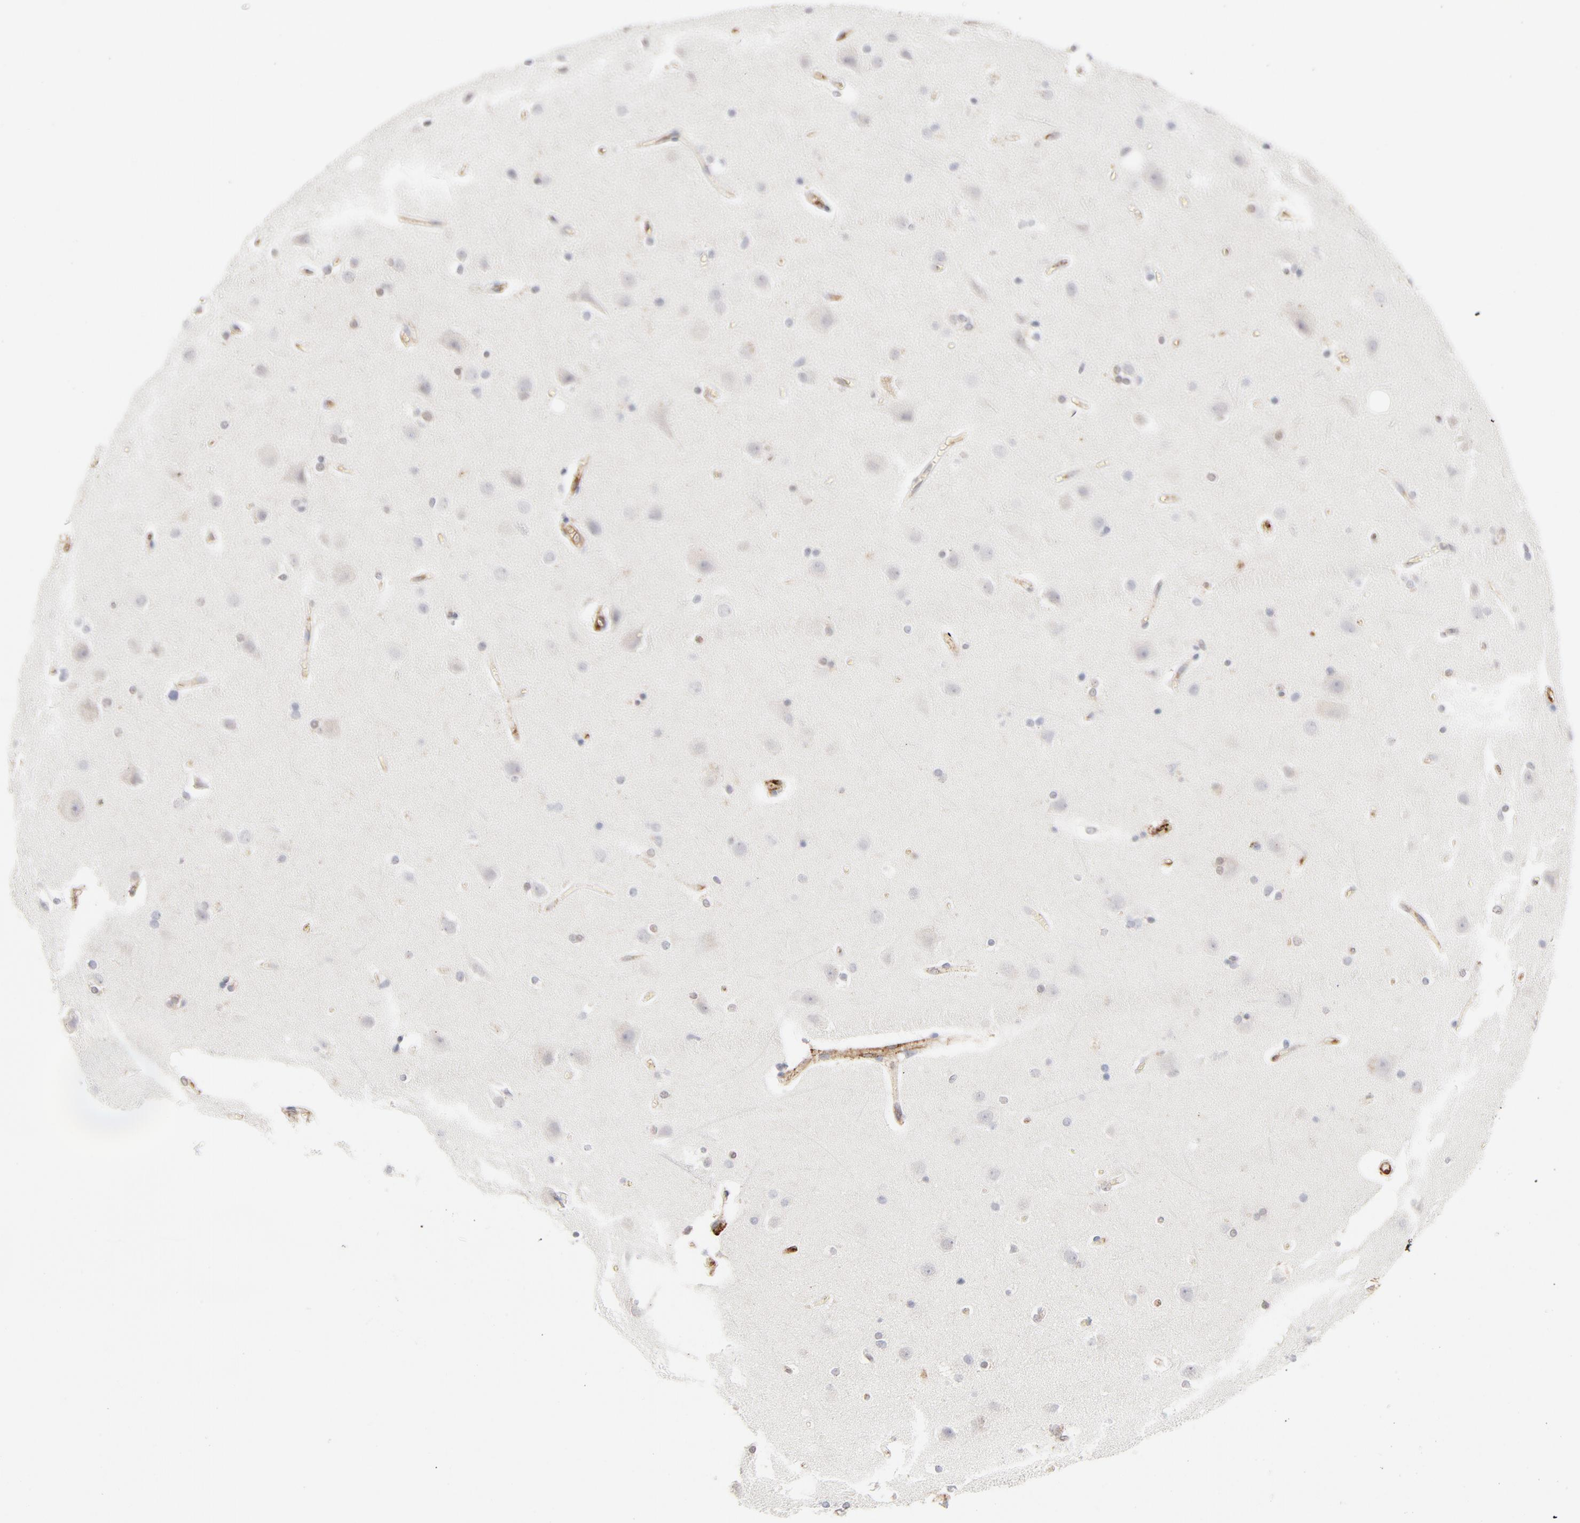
{"staining": {"intensity": "moderate", "quantity": "25%-75%", "location": "cytoplasmic/membranous"}, "tissue": "cerebral cortex", "cell_type": "Endothelial cells", "image_type": "normal", "snomed": [{"axis": "morphology", "description": "Normal tissue, NOS"}, {"axis": "topography", "description": "Cerebral cortex"}], "caption": "A brown stain shows moderate cytoplasmic/membranous positivity of a protein in endothelial cells of normal cerebral cortex. Using DAB (3,3'-diaminobenzidine) (brown) and hematoxylin (blue) stains, captured at high magnification using brightfield microscopy.", "gene": "CDK6", "patient": {"sex": "female", "age": 54}}